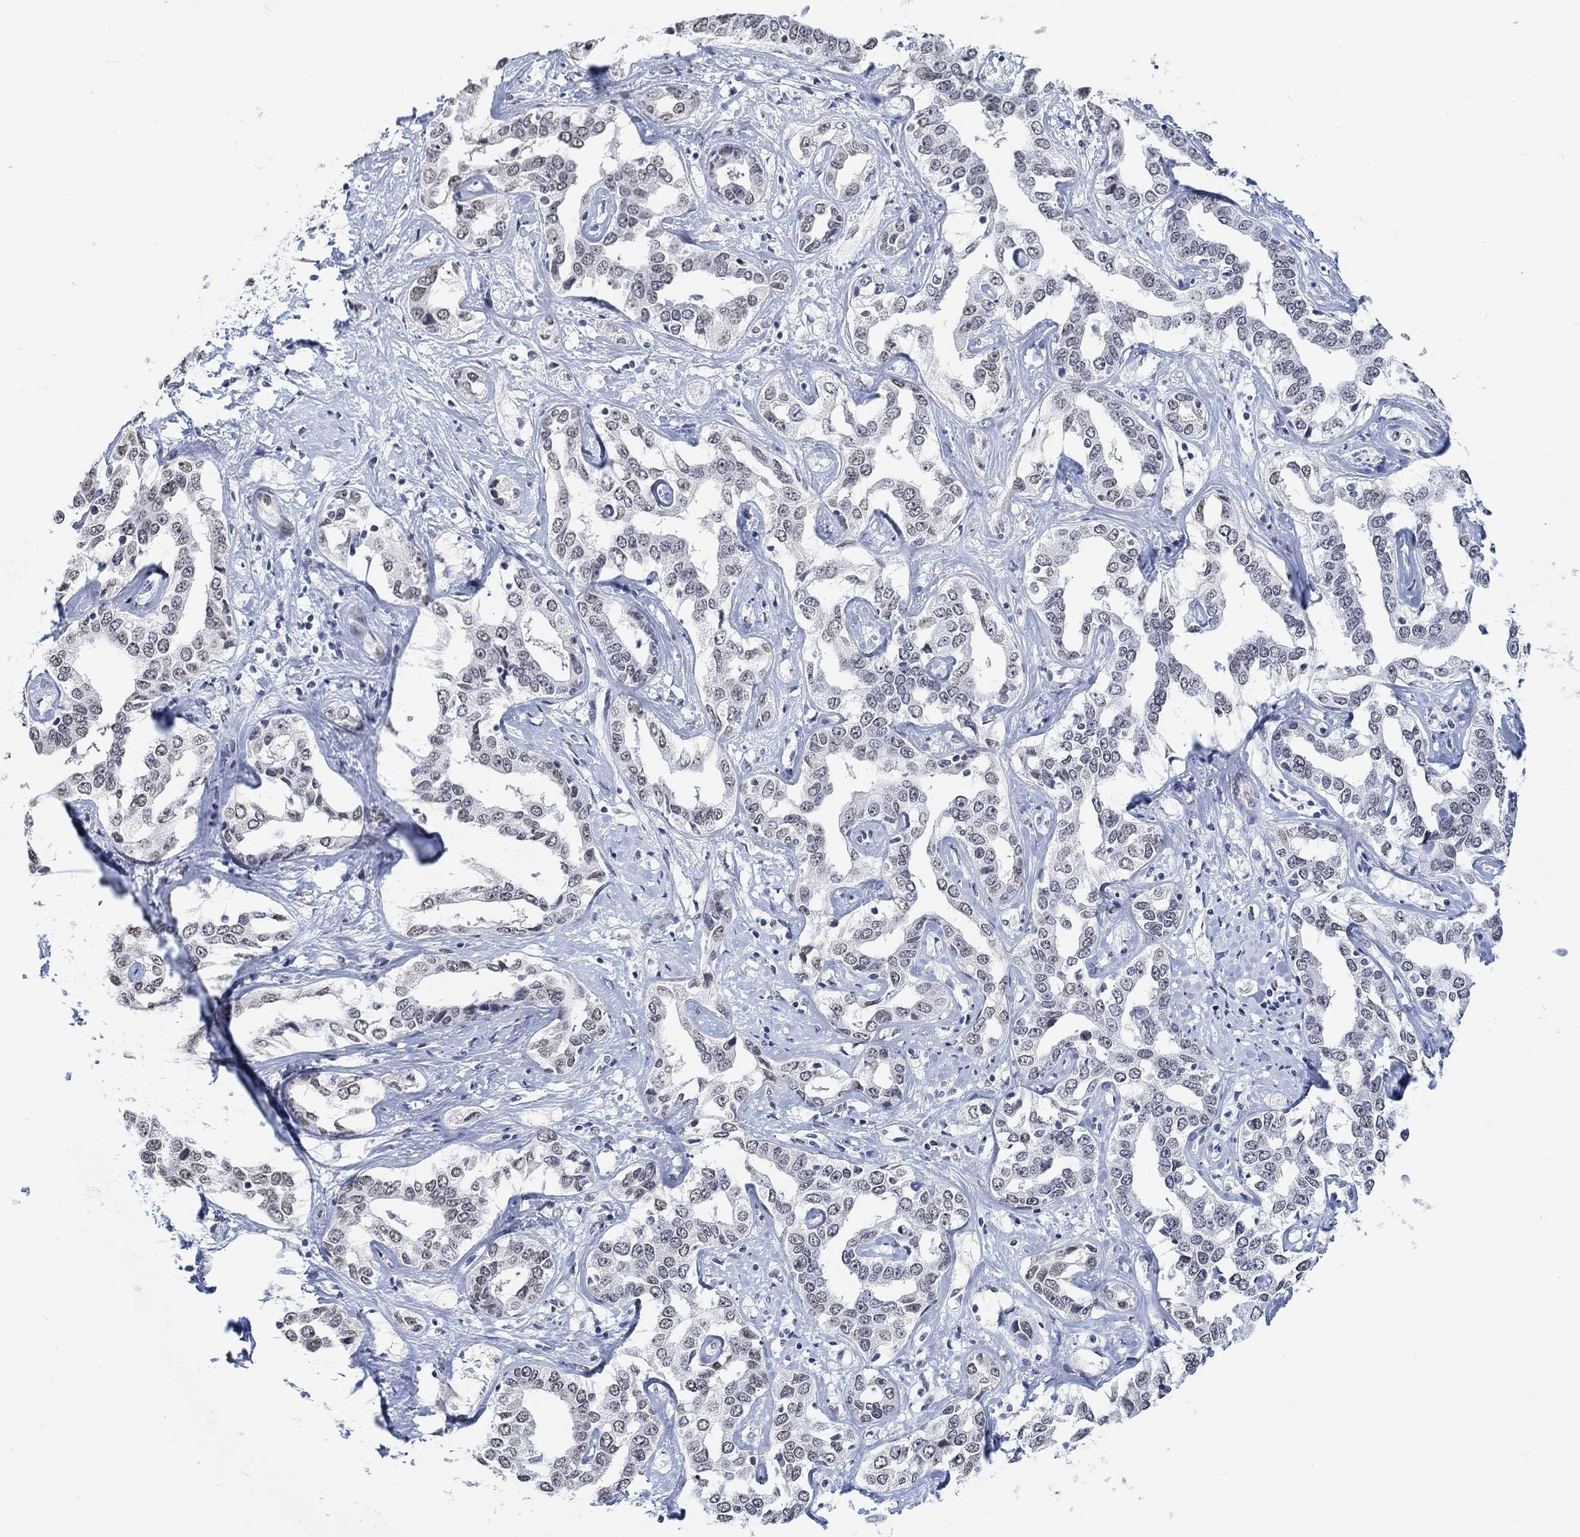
{"staining": {"intensity": "weak", "quantity": "25%-75%", "location": "nuclear"}, "tissue": "liver cancer", "cell_type": "Tumor cells", "image_type": "cancer", "snomed": [{"axis": "morphology", "description": "Cholangiocarcinoma"}, {"axis": "topography", "description": "Liver"}], "caption": "Protein expression analysis of cholangiocarcinoma (liver) shows weak nuclear expression in approximately 25%-75% of tumor cells.", "gene": "PURG", "patient": {"sex": "male", "age": 59}}